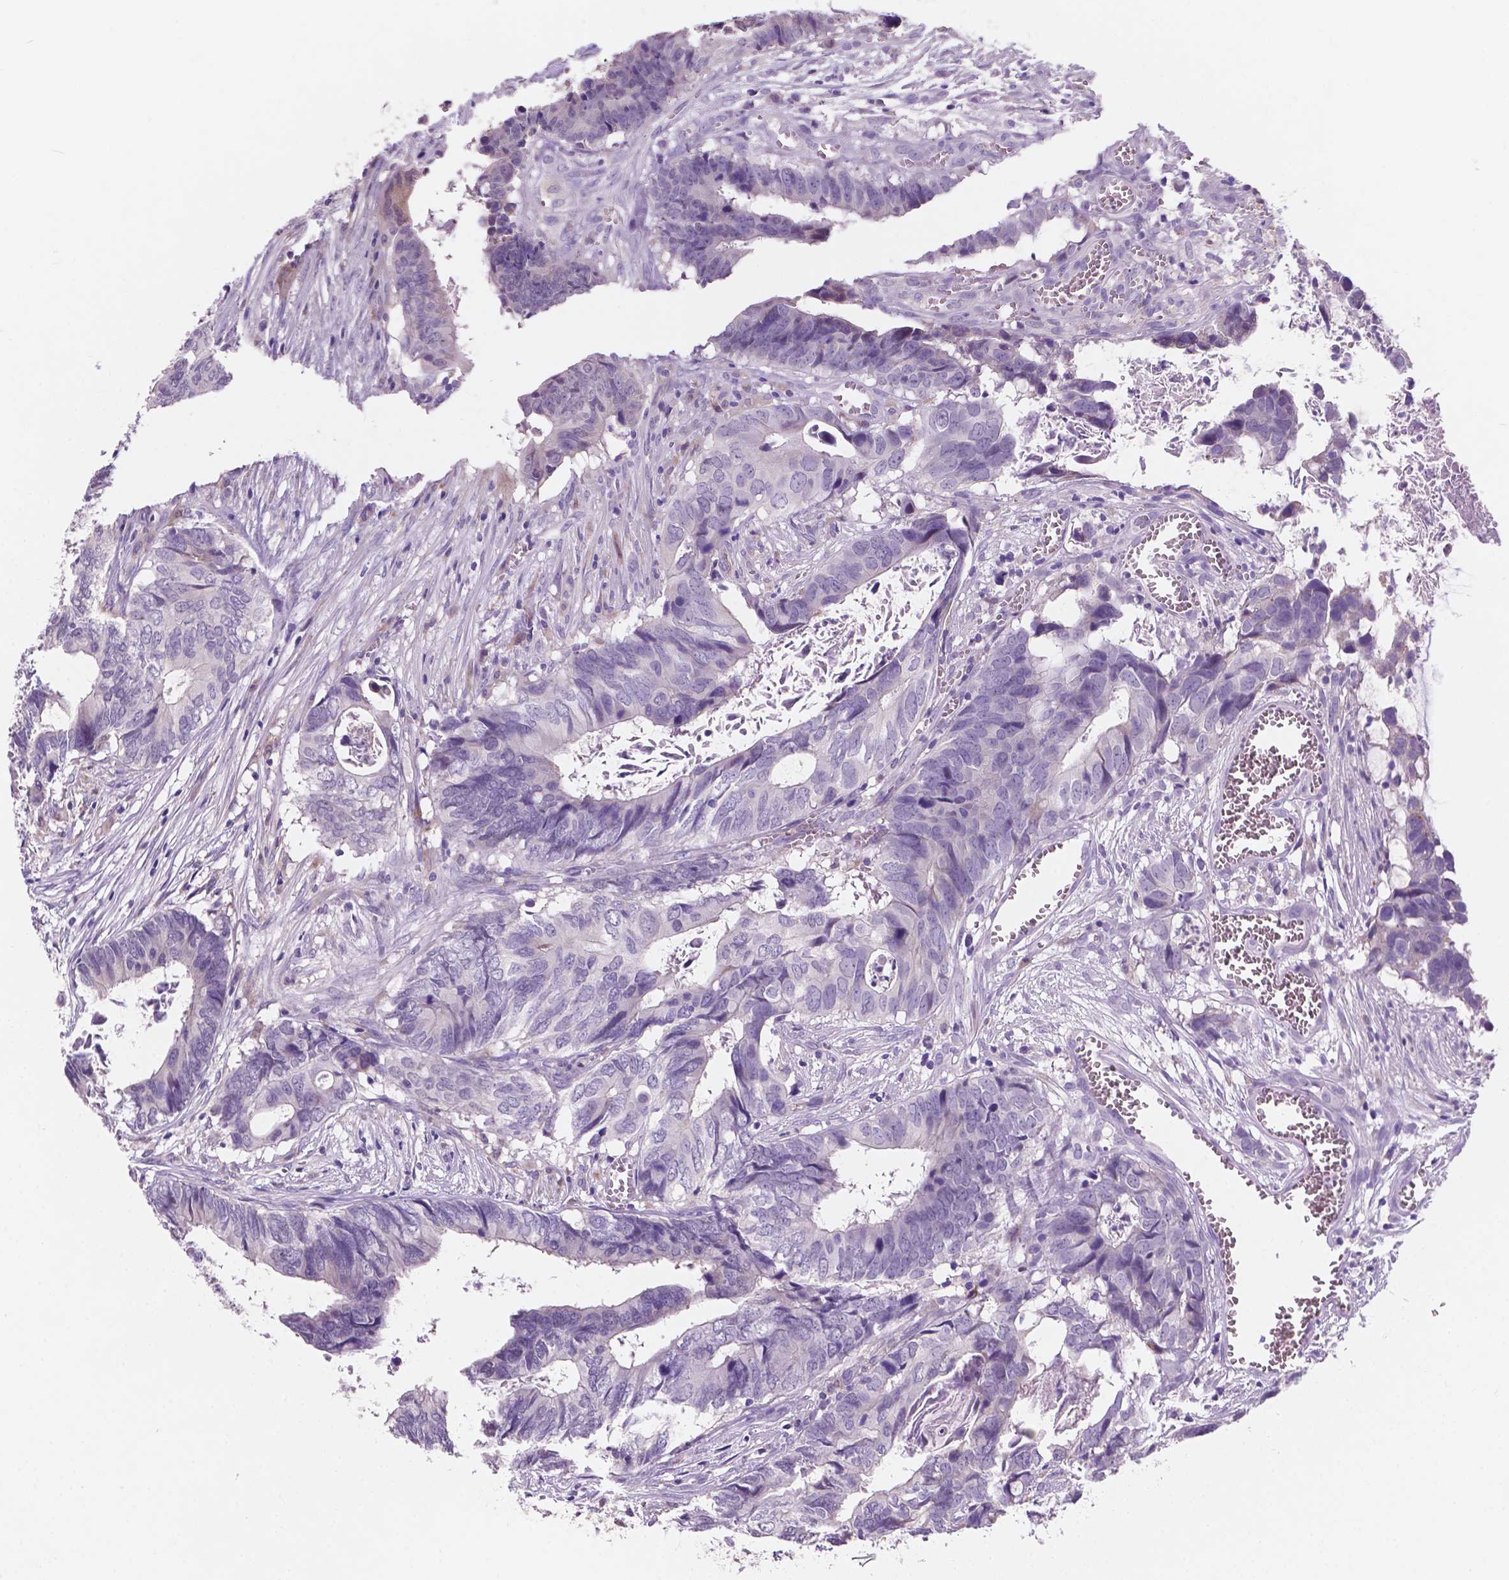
{"staining": {"intensity": "negative", "quantity": "none", "location": "none"}, "tissue": "colorectal cancer", "cell_type": "Tumor cells", "image_type": "cancer", "snomed": [{"axis": "morphology", "description": "Adenocarcinoma, NOS"}, {"axis": "topography", "description": "Colon"}], "caption": "Immunohistochemistry (IHC) micrograph of neoplastic tissue: human colorectal cancer stained with DAB (3,3'-diaminobenzidine) demonstrates no significant protein expression in tumor cells.", "gene": "IREB2", "patient": {"sex": "female", "age": 82}}